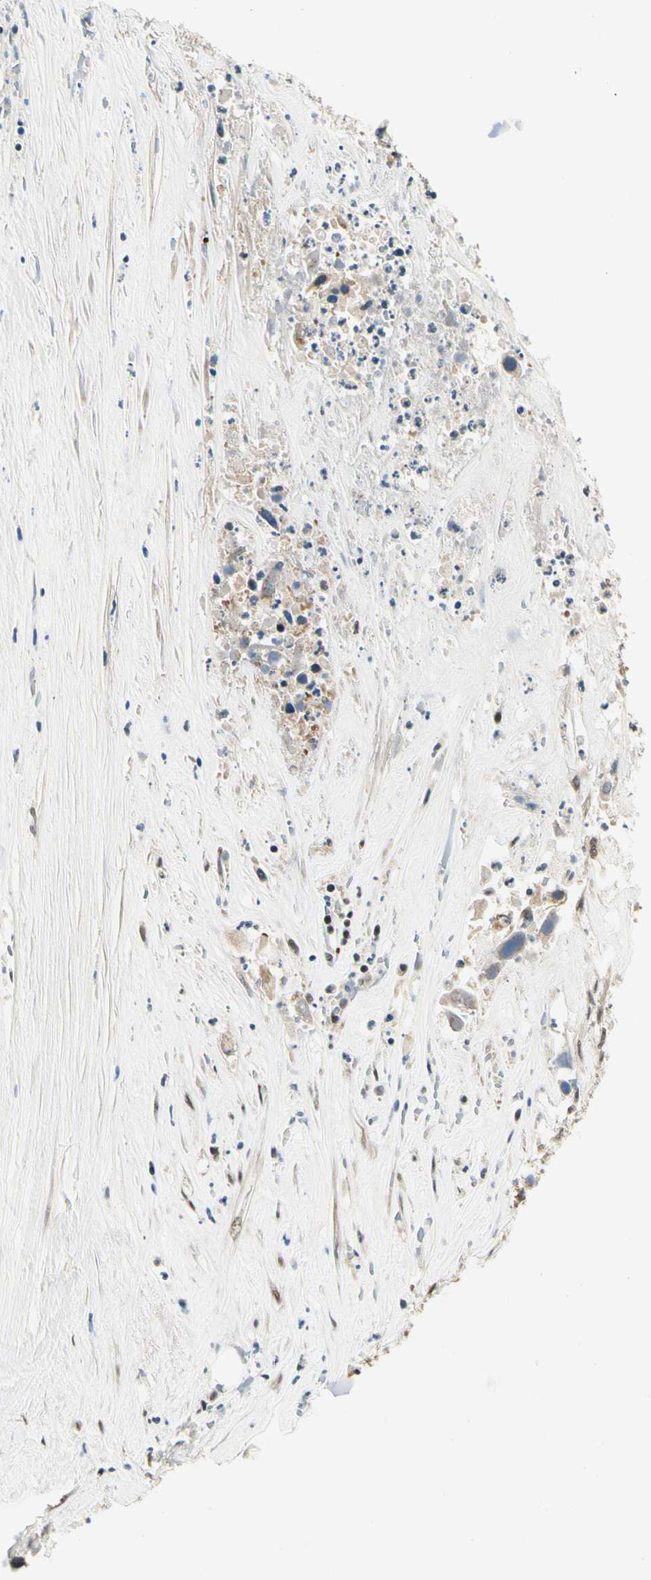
{"staining": {"intensity": "weak", "quantity": "25%-75%", "location": "cytoplasmic/membranous"}, "tissue": "liver cancer", "cell_type": "Tumor cells", "image_type": "cancer", "snomed": [{"axis": "morphology", "description": "Cholangiocarcinoma"}, {"axis": "topography", "description": "Liver"}], "caption": "Human liver cancer (cholangiocarcinoma) stained with a protein marker demonstrates weak staining in tumor cells.", "gene": "PDK2", "patient": {"sex": "female", "age": 65}}